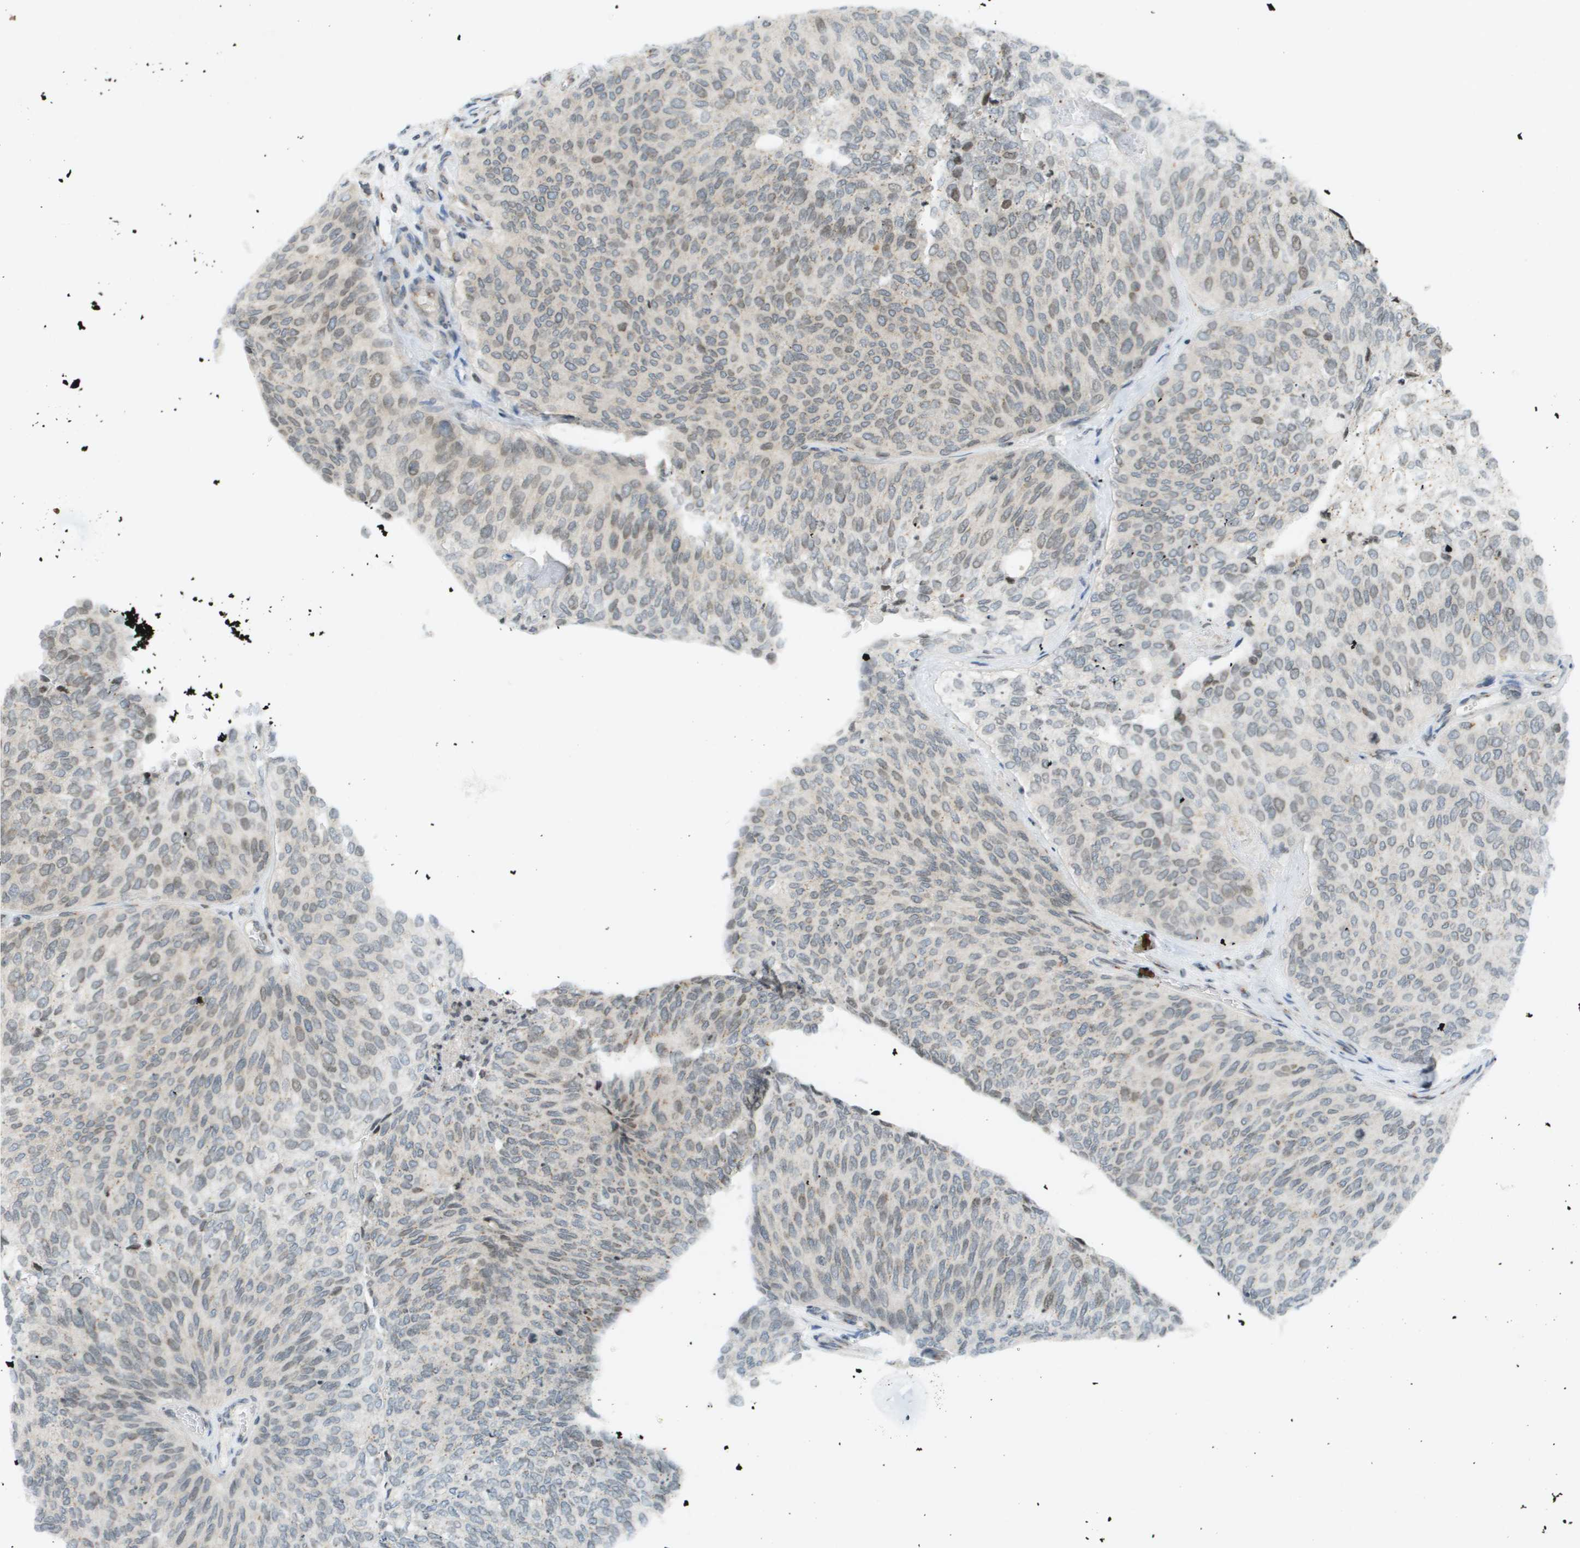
{"staining": {"intensity": "weak", "quantity": "25%-75%", "location": "cytoplasmic/membranous,nuclear"}, "tissue": "urothelial cancer", "cell_type": "Tumor cells", "image_type": "cancer", "snomed": [{"axis": "morphology", "description": "Urothelial carcinoma, Low grade"}, {"axis": "topography", "description": "Urinary bladder"}], "caption": "High-power microscopy captured an IHC photomicrograph of urothelial carcinoma (low-grade), revealing weak cytoplasmic/membranous and nuclear positivity in approximately 25%-75% of tumor cells.", "gene": "EVC", "patient": {"sex": "female", "age": 79}}